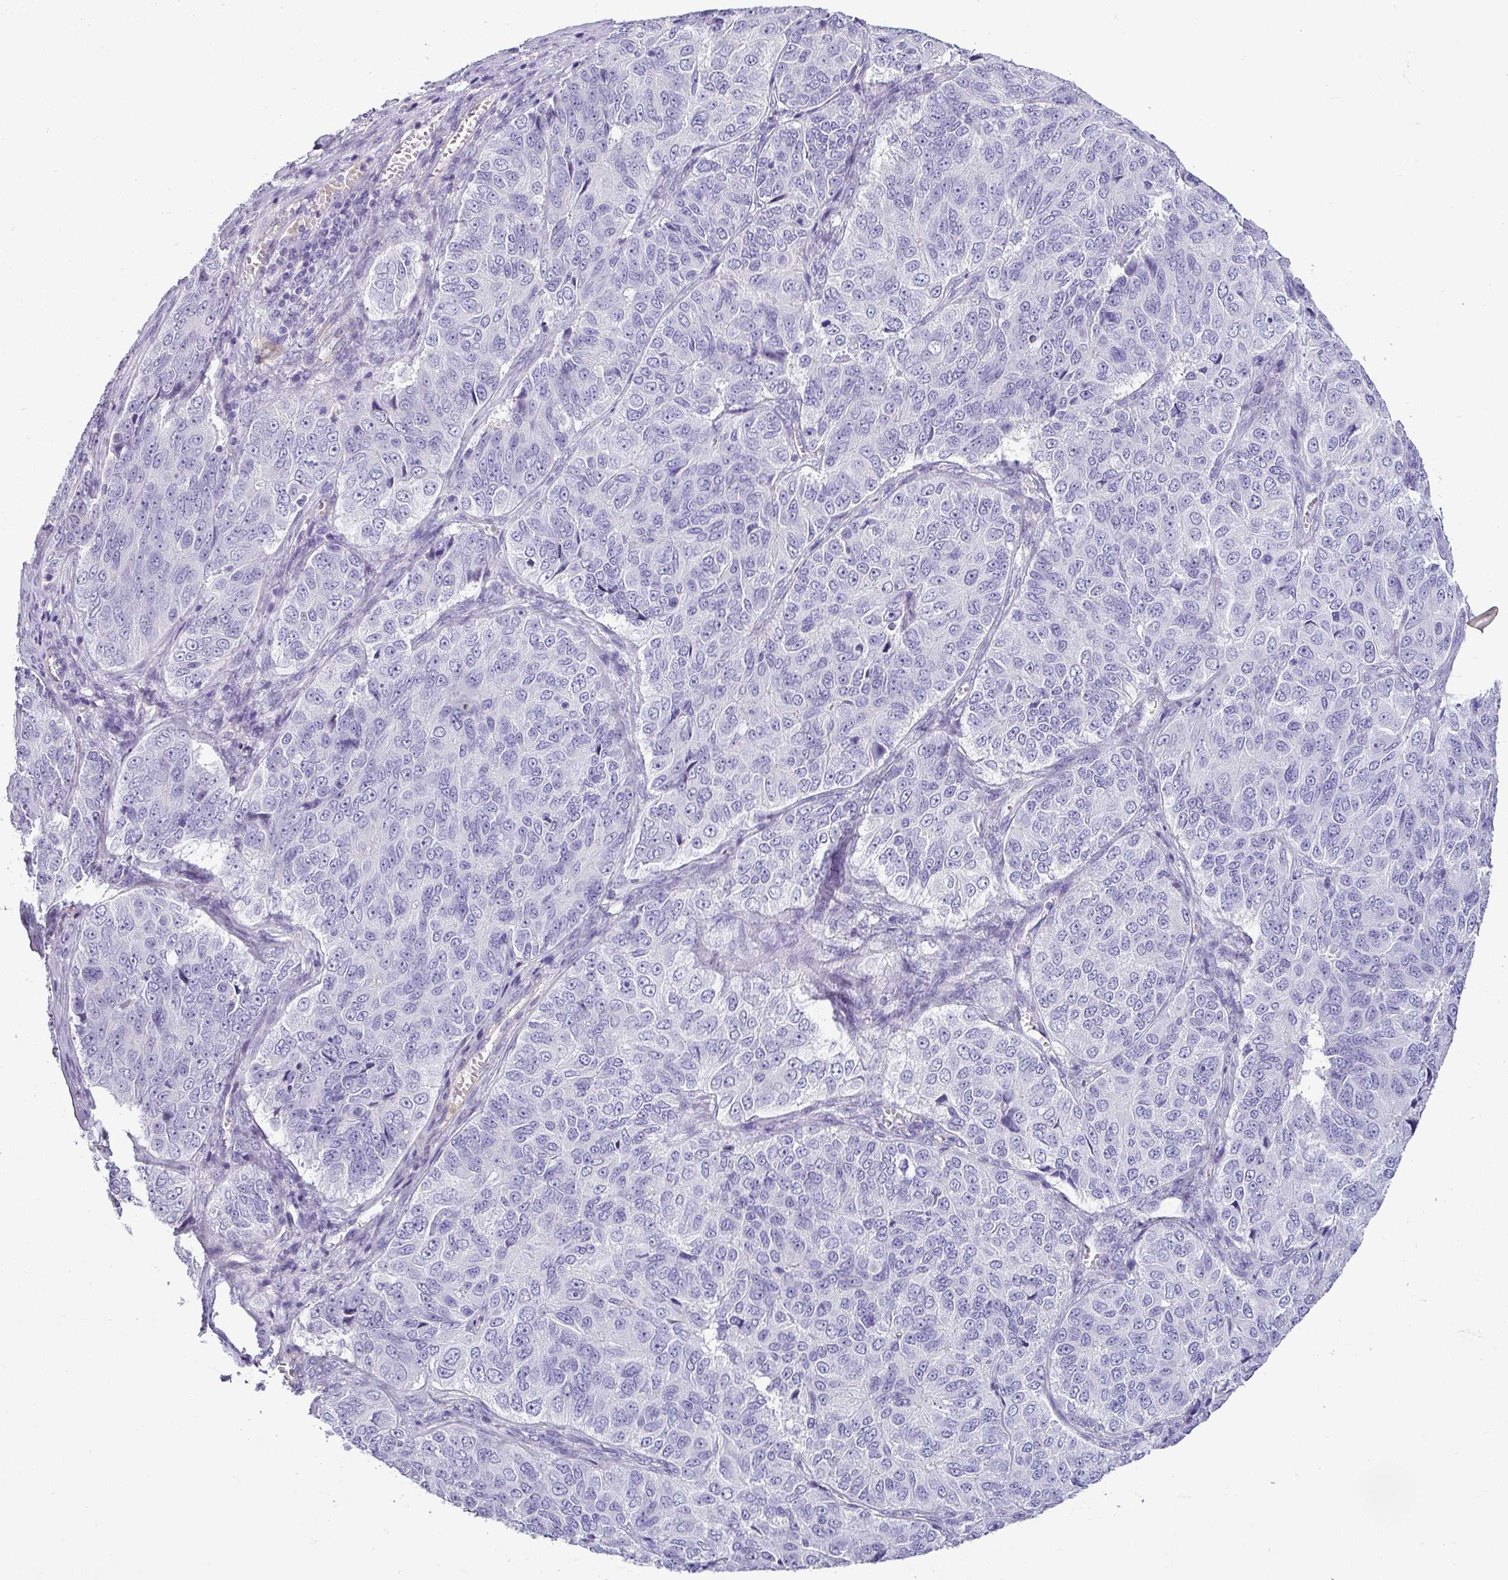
{"staining": {"intensity": "negative", "quantity": "none", "location": "none"}, "tissue": "ovarian cancer", "cell_type": "Tumor cells", "image_type": "cancer", "snomed": [{"axis": "morphology", "description": "Carcinoma, endometroid"}, {"axis": "topography", "description": "Ovary"}], "caption": "DAB (3,3'-diaminobenzidine) immunohistochemical staining of human ovarian cancer (endometroid carcinoma) displays no significant expression in tumor cells.", "gene": "VCX2", "patient": {"sex": "female", "age": 51}}